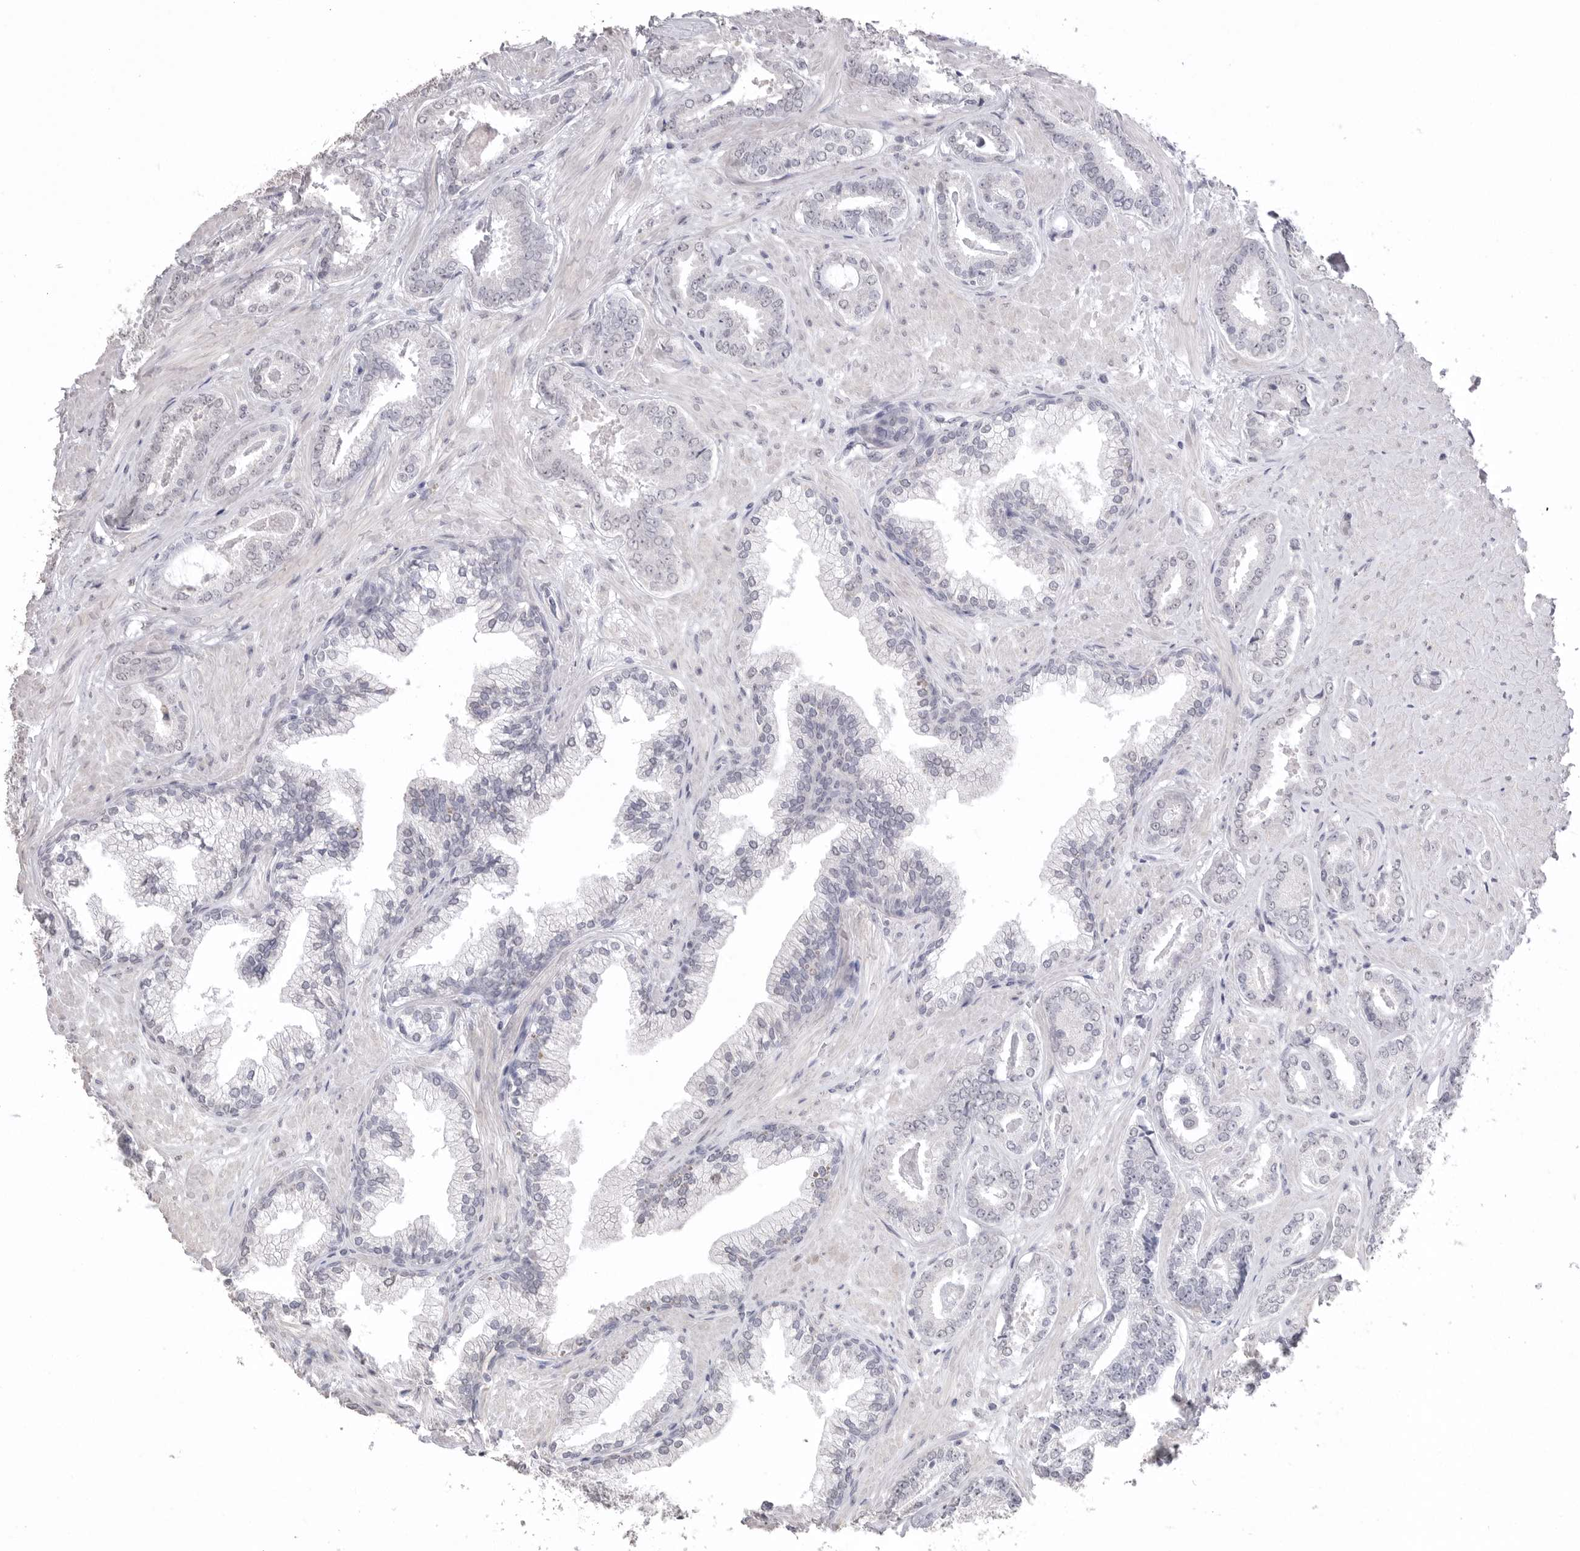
{"staining": {"intensity": "negative", "quantity": "none", "location": "none"}, "tissue": "prostate cancer", "cell_type": "Tumor cells", "image_type": "cancer", "snomed": [{"axis": "morphology", "description": "Adenocarcinoma, Low grade"}, {"axis": "topography", "description": "Prostate"}], "caption": "A histopathology image of prostate cancer stained for a protein displays no brown staining in tumor cells.", "gene": "ICAM5", "patient": {"sex": "male", "age": 71}}